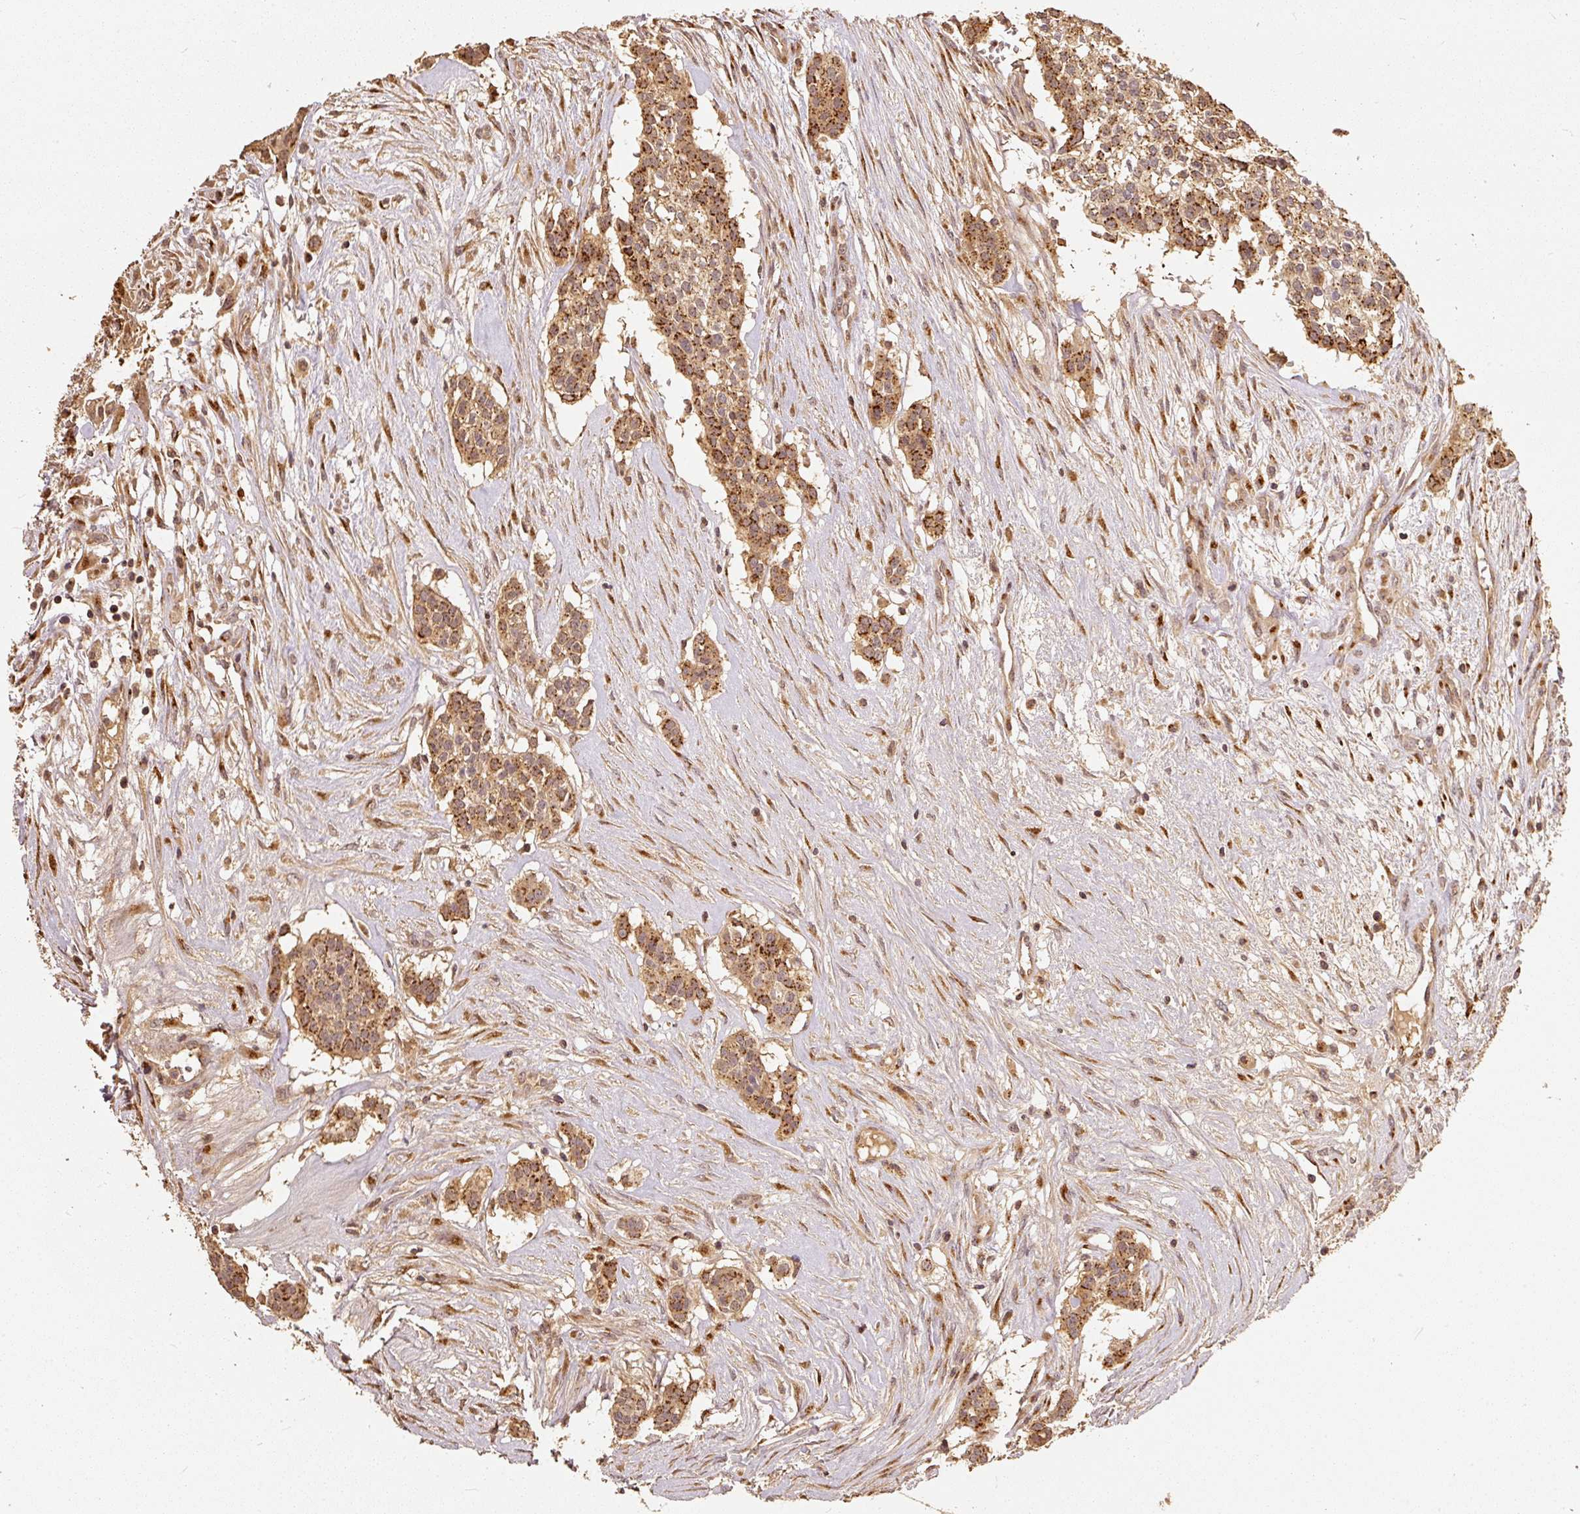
{"staining": {"intensity": "moderate", "quantity": ">75%", "location": "cytoplasmic/membranous"}, "tissue": "head and neck cancer", "cell_type": "Tumor cells", "image_type": "cancer", "snomed": [{"axis": "morphology", "description": "Adenocarcinoma, NOS"}, {"axis": "topography", "description": "Head-Neck"}], "caption": "Adenocarcinoma (head and neck) stained with DAB (3,3'-diaminobenzidine) immunohistochemistry shows medium levels of moderate cytoplasmic/membranous expression in about >75% of tumor cells.", "gene": "FUT8", "patient": {"sex": "male", "age": 81}}